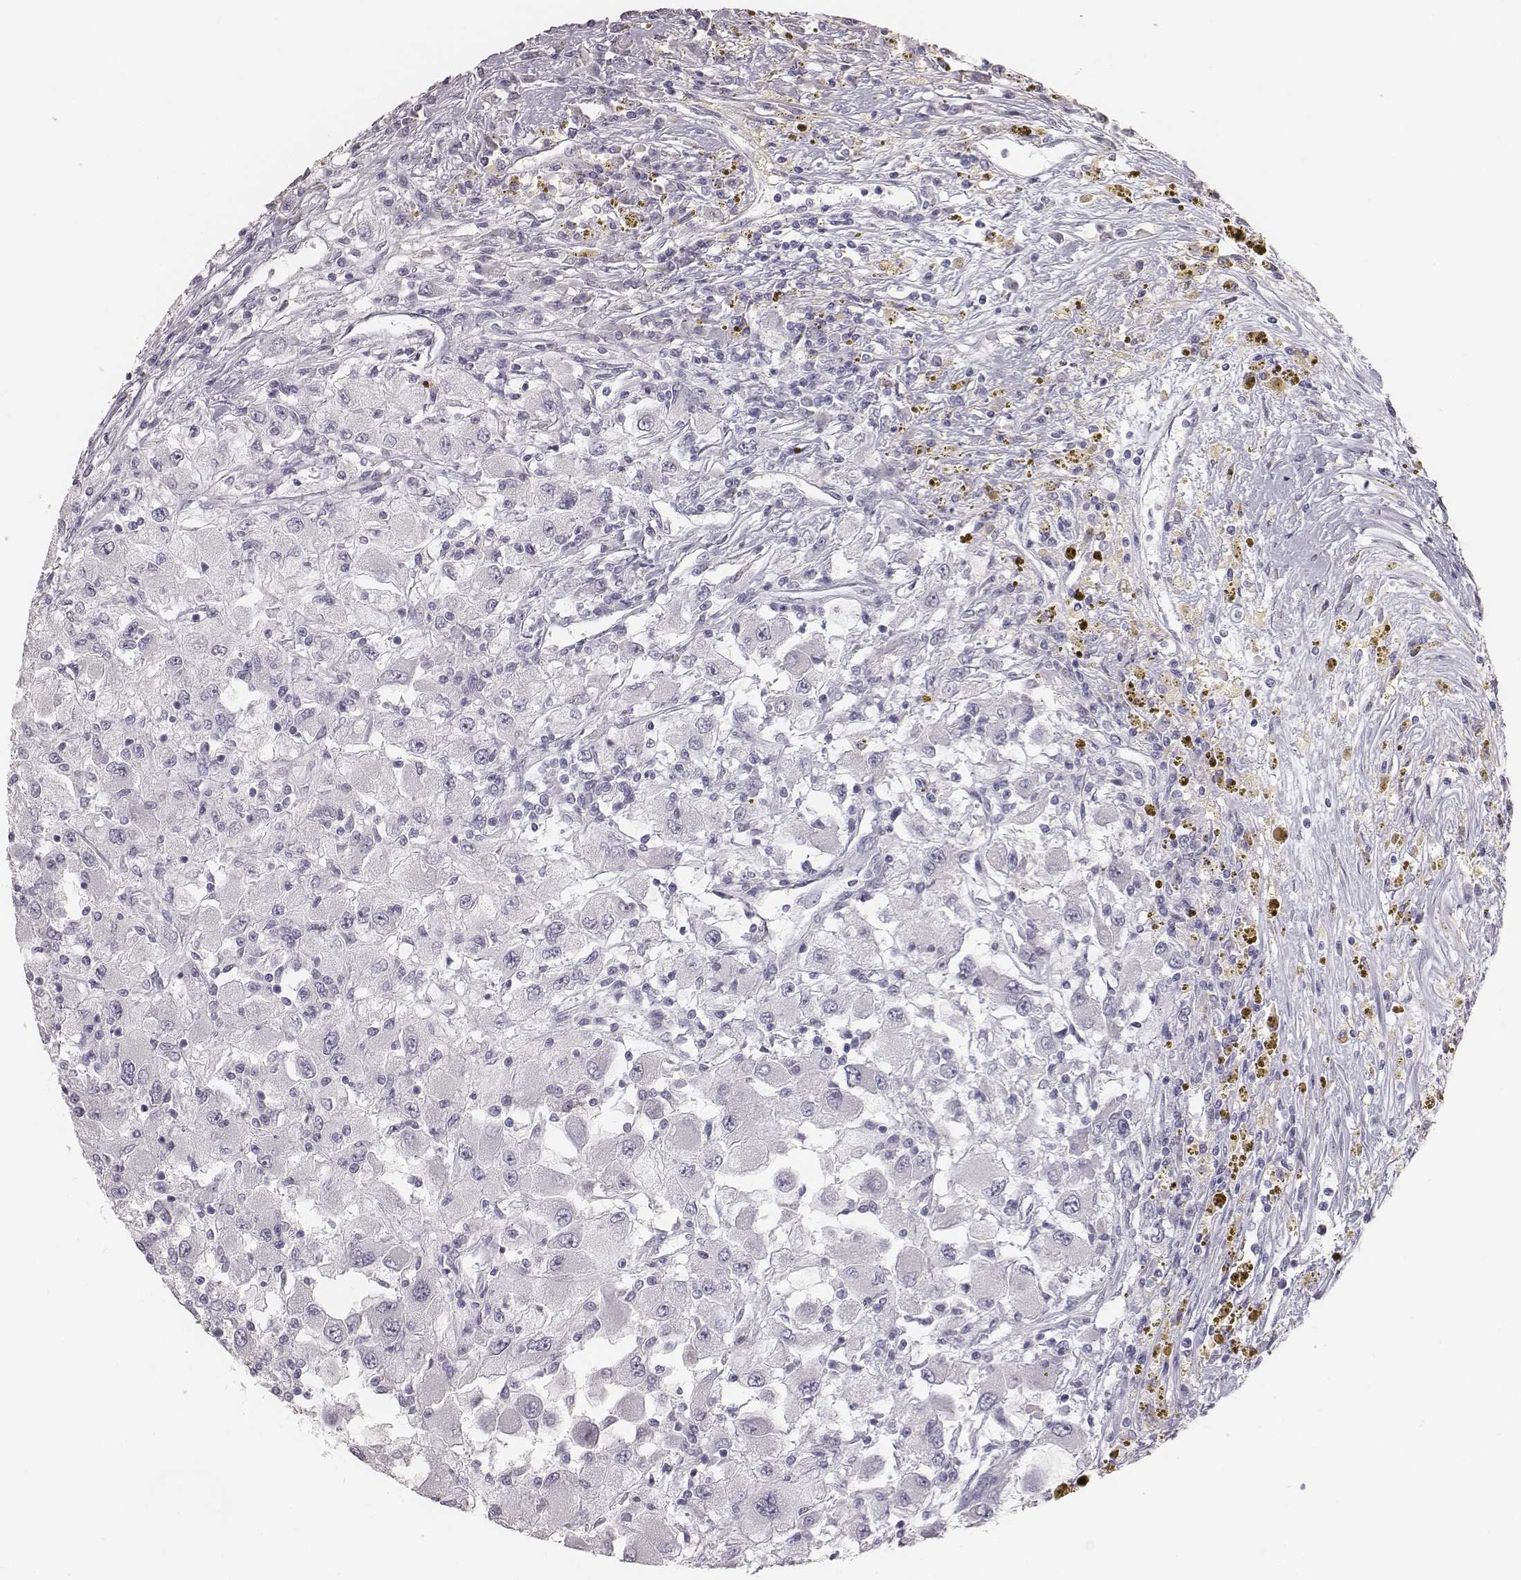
{"staining": {"intensity": "negative", "quantity": "none", "location": "none"}, "tissue": "renal cancer", "cell_type": "Tumor cells", "image_type": "cancer", "snomed": [{"axis": "morphology", "description": "Adenocarcinoma, NOS"}, {"axis": "topography", "description": "Kidney"}], "caption": "High power microscopy image of an immunohistochemistry micrograph of adenocarcinoma (renal), revealing no significant positivity in tumor cells.", "gene": "MYH6", "patient": {"sex": "female", "age": 67}}